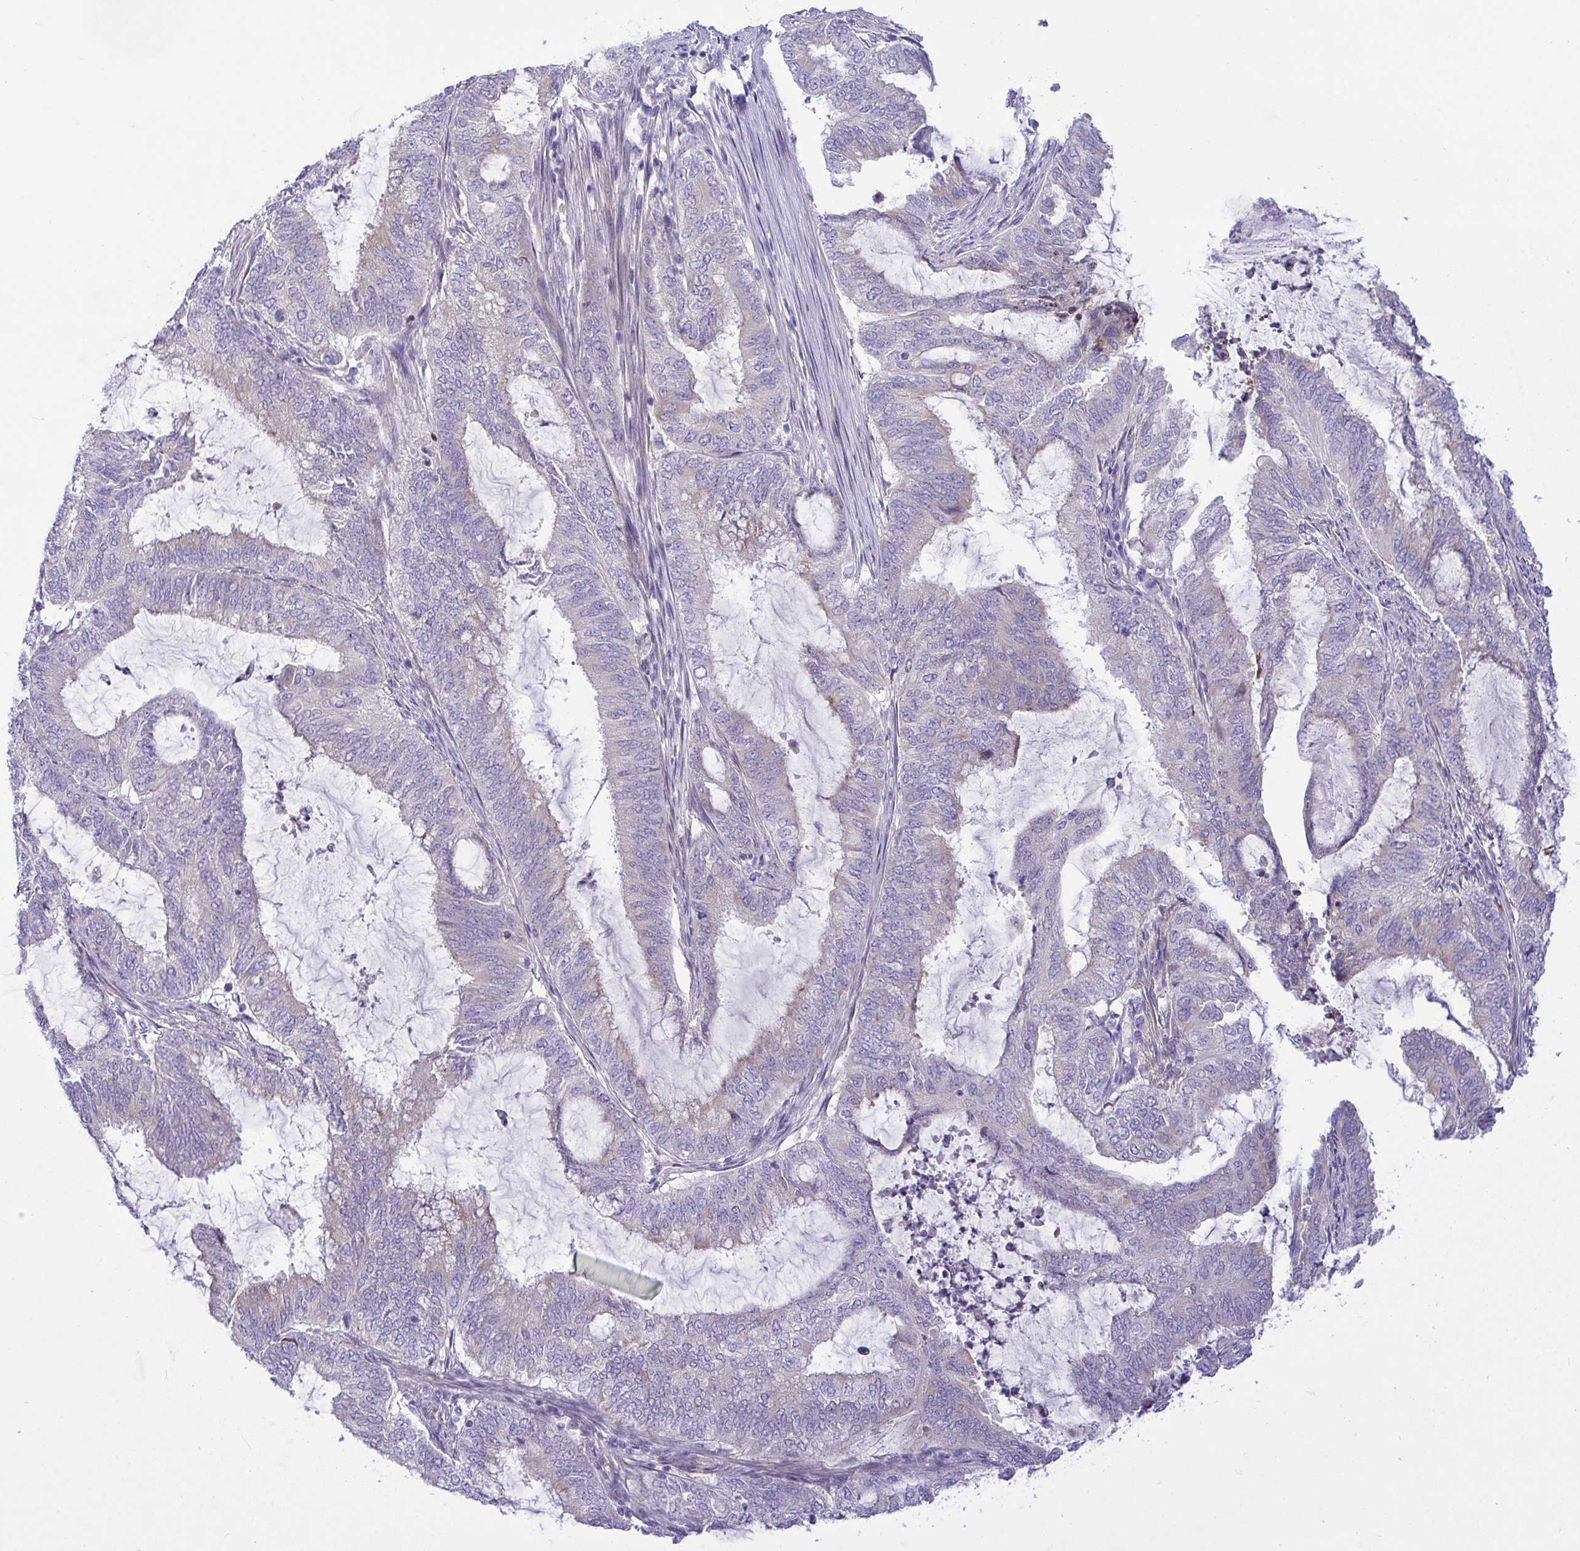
{"staining": {"intensity": "negative", "quantity": "none", "location": "none"}, "tissue": "endometrial cancer", "cell_type": "Tumor cells", "image_type": "cancer", "snomed": [{"axis": "morphology", "description": "Adenocarcinoma, NOS"}, {"axis": "topography", "description": "Endometrium"}], "caption": "An IHC histopathology image of endometrial cancer is shown. There is no staining in tumor cells of endometrial cancer.", "gene": "FAM86B1", "patient": {"sex": "female", "age": 51}}